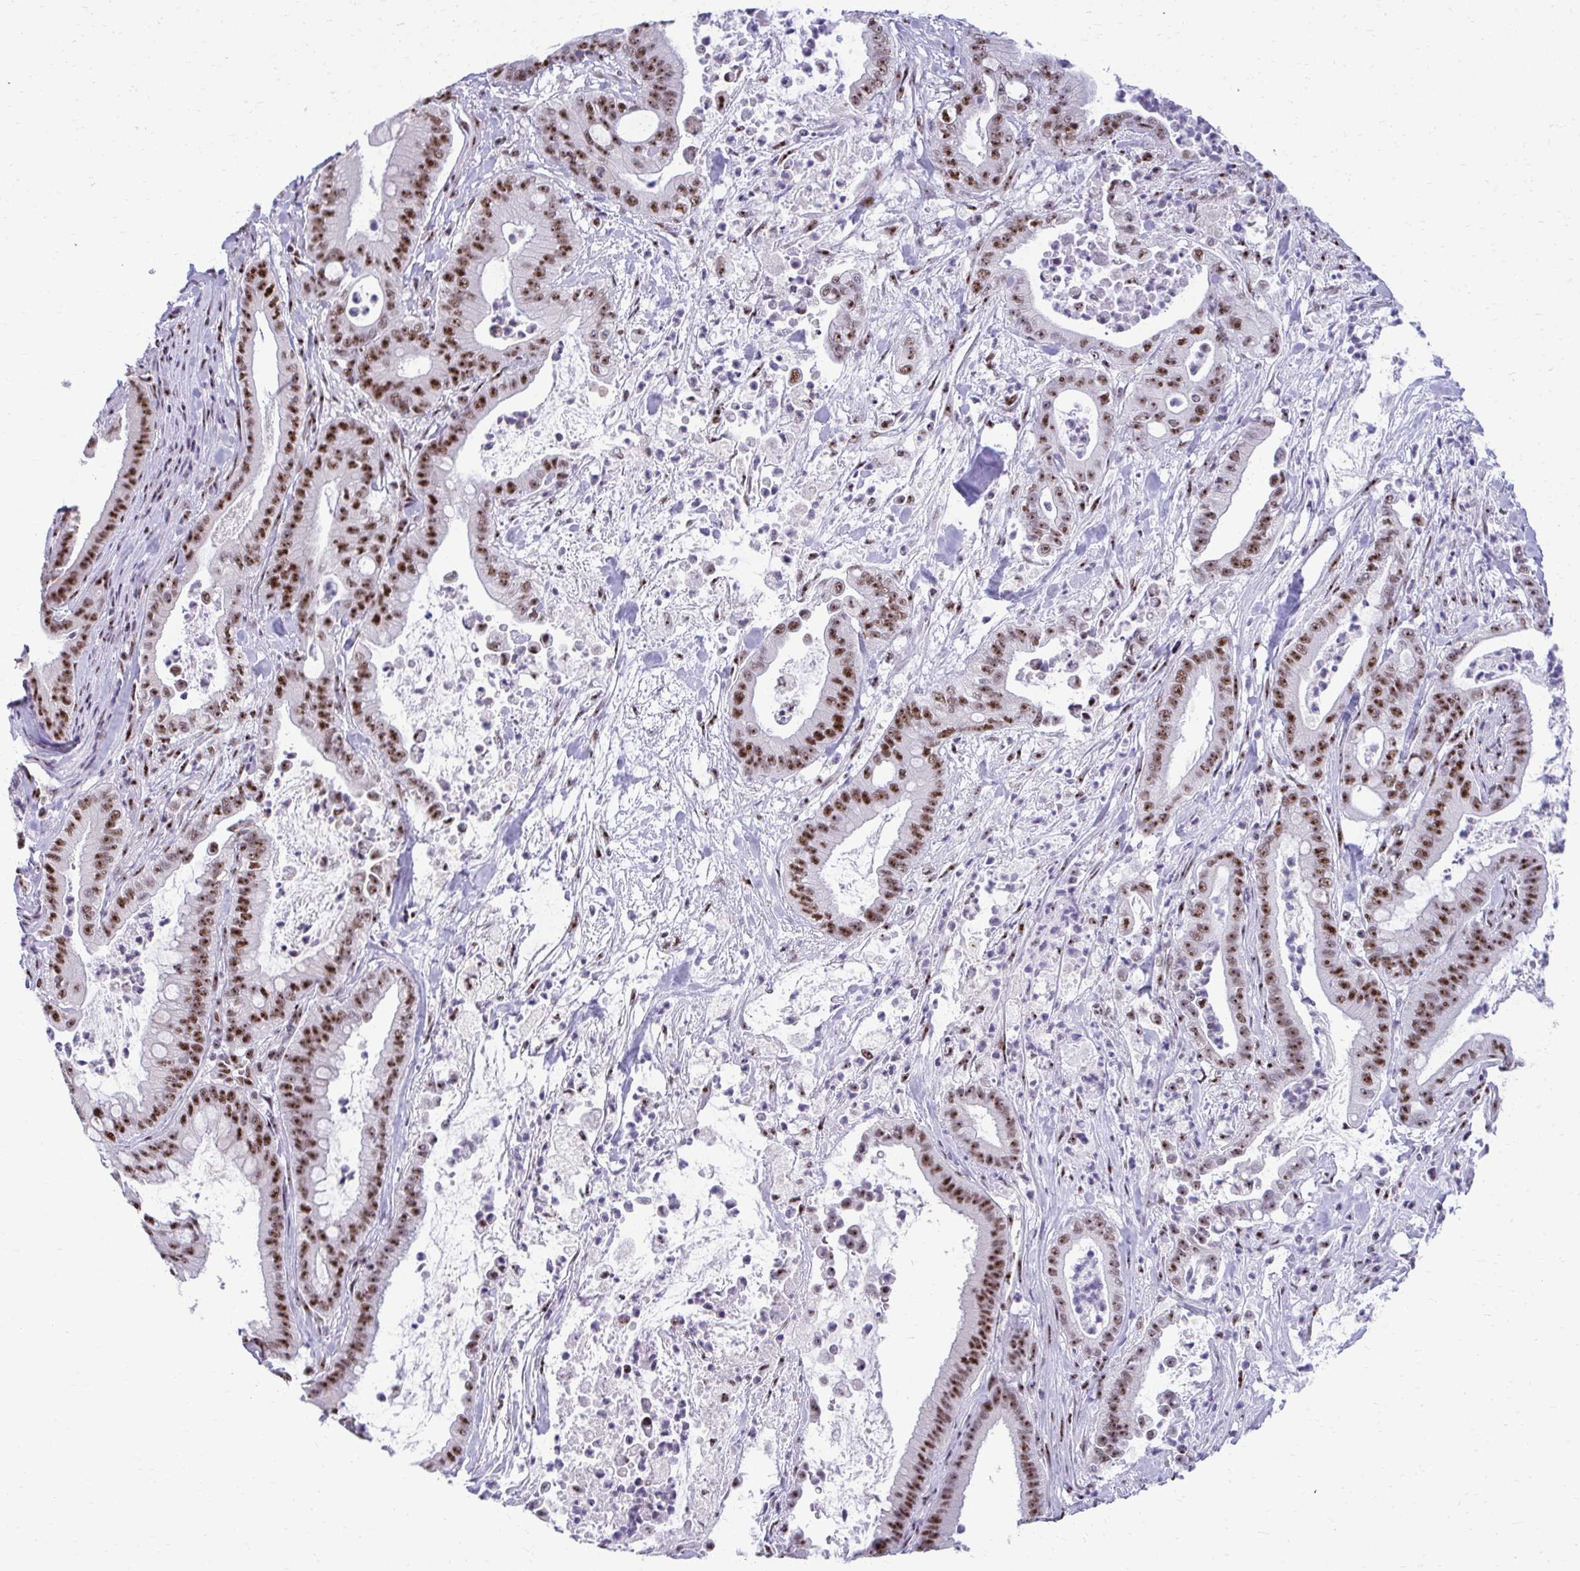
{"staining": {"intensity": "strong", "quantity": ">75%", "location": "nuclear"}, "tissue": "pancreatic cancer", "cell_type": "Tumor cells", "image_type": "cancer", "snomed": [{"axis": "morphology", "description": "Adenocarcinoma, NOS"}, {"axis": "topography", "description": "Pancreas"}], "caption": "Tumor cells reveal high levels of strong nuclear positivity in about >75% of cells in human pancreatic cancer.", "gene": "PELP1", "patient": {"sex": "male", "age": 71}}